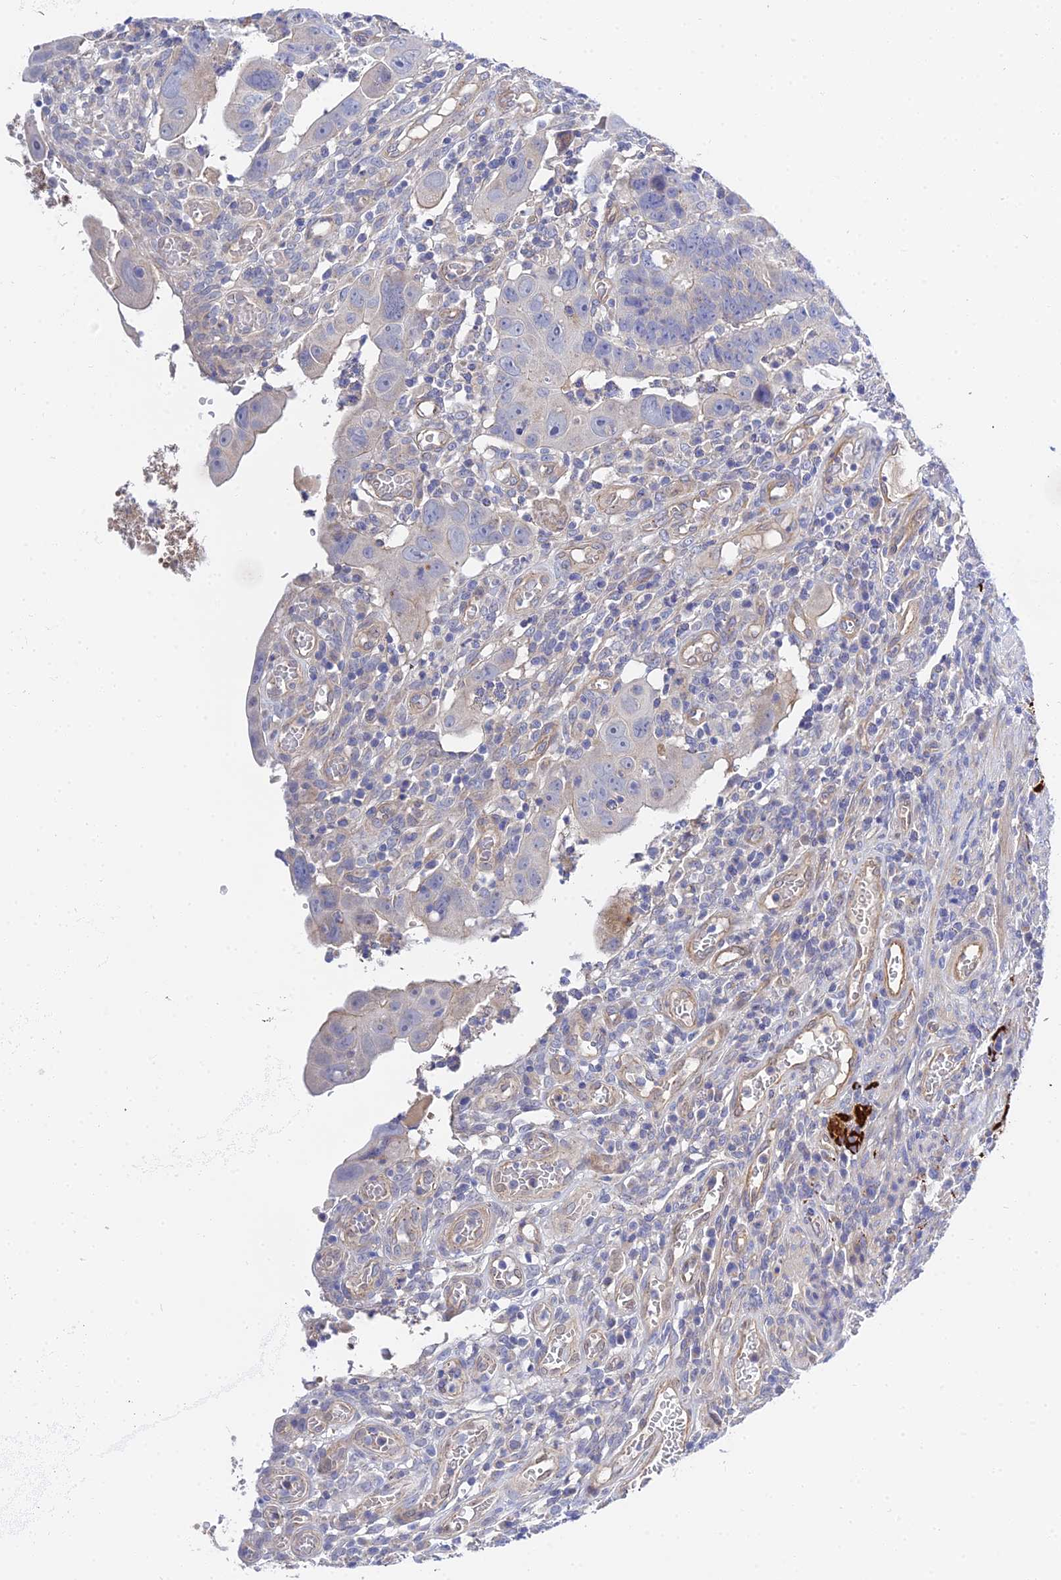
{"staining": {"intensity": "weak", "quantity": "<25%", "location": "cytoplasmic/membranous"}, "tissue": "colorectal cancer", "cell_type": "Tumor cells", "image_type": "cancer", "snomed": [{"axis": "morphology", "description": "Normal tissue, NOS"}, {"axis": "morphology", "description": "Adenocarcinoma, NOS"}, {"axis": "topography", "description": "Rectum"}], "caption": "Immunohistochemistry (IHC) micrograph of neoplastic tissue: human adenocarcinoma (colorectal) stained with DAB (3,3'-diaminobenzidine) exhibits no significant protein positivity in tumor cells. Brightfield microscopy of immunohistochemistry (IHC) stained with DAB (brown) and hematoxylin (blue), captured at high magnification.", "gene": "APOBEC3H", "patient": {"sex": "female", "age": 65}}